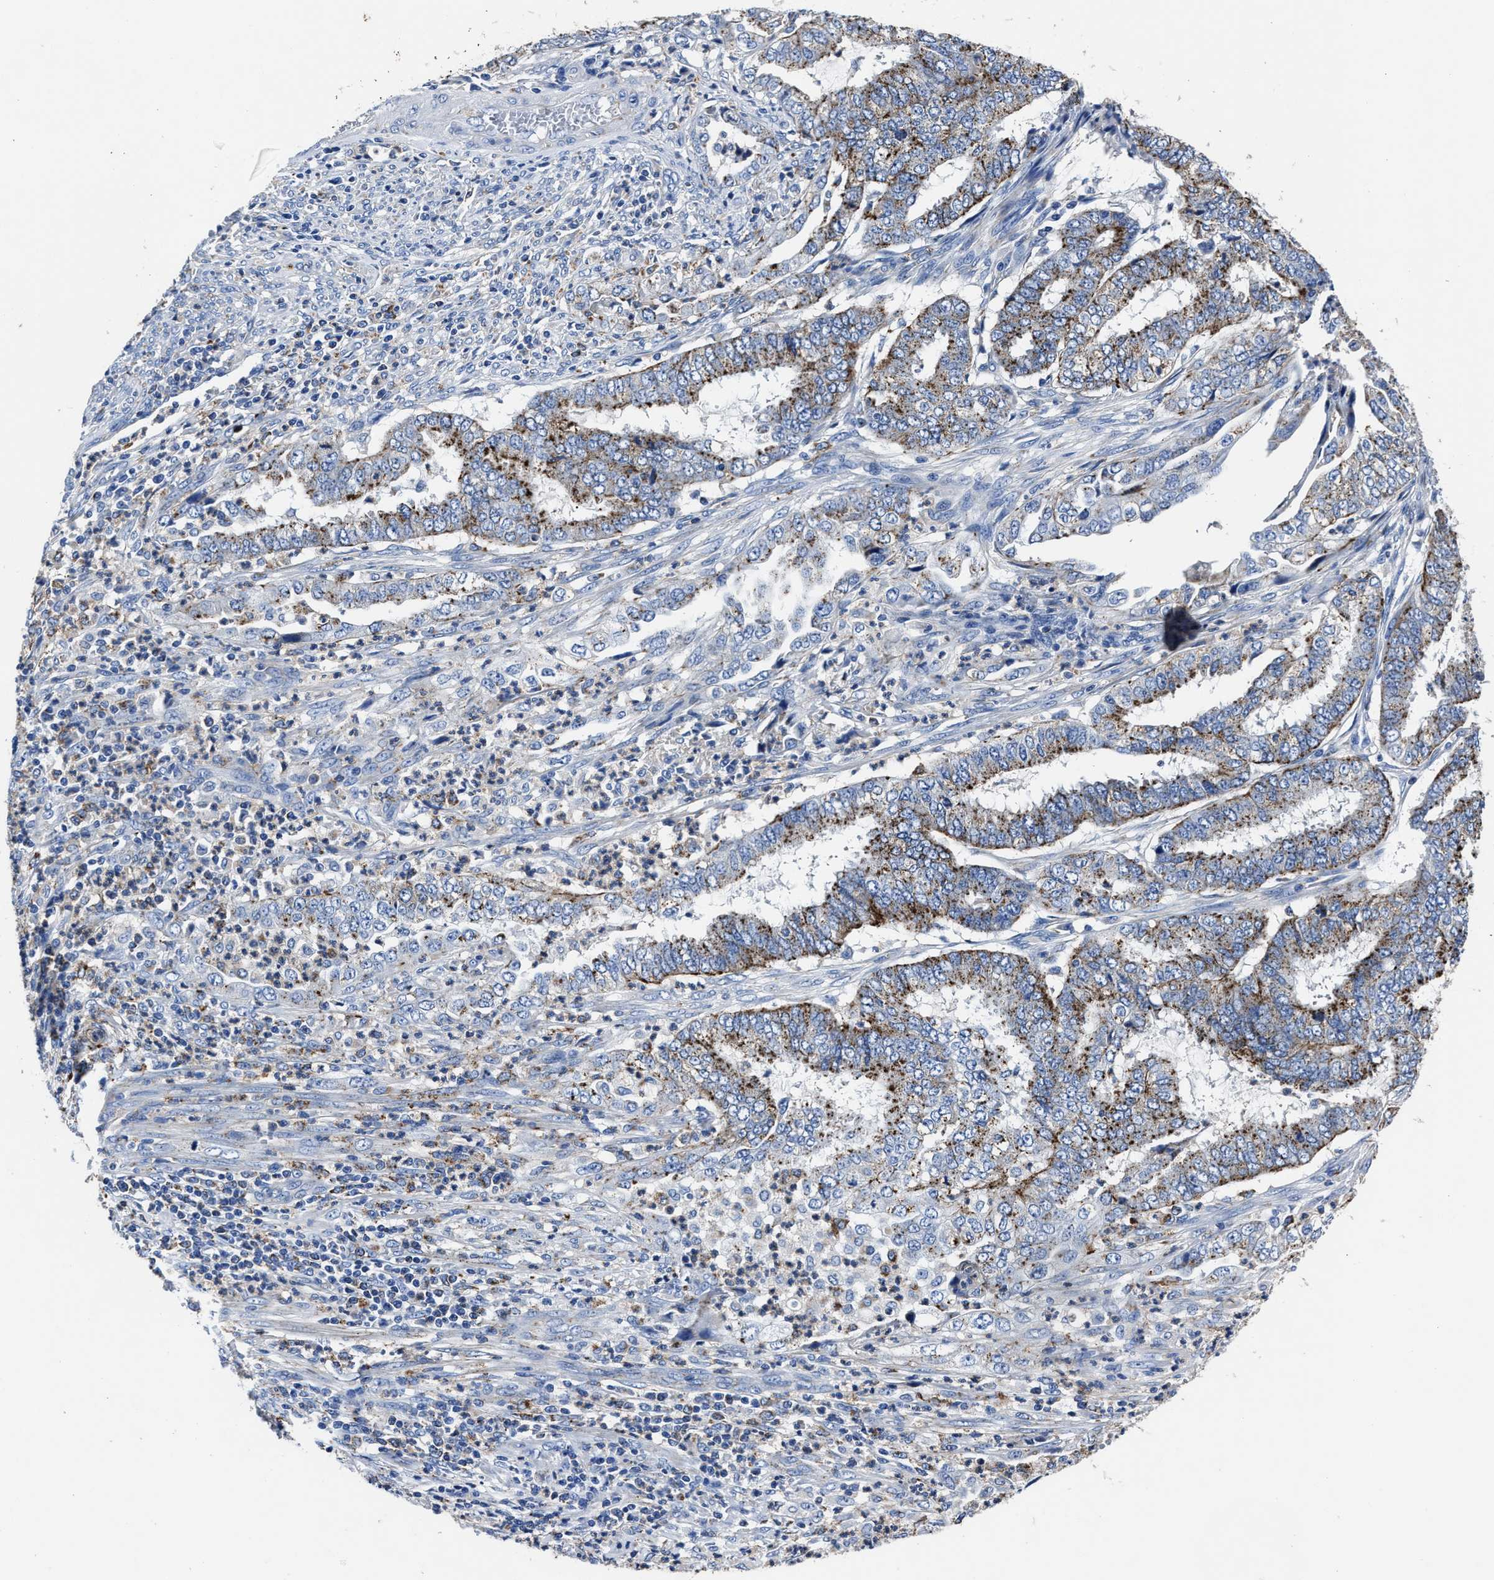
{"staining": {"intensity": "strong", "quantity": ">75%", "location": "cytoplasmic/membranous"}, "tissue": "endometrial cancer", "cell_type": "Tumor cells", "image_type": "cancer", "snomed": [{"axis": "morphology", "description": "Adenocarcinoma, NOS"}, {"axis": "topography", "description": "Endometrium"}], "caption": "Immunohistochemical staining of human endometrial cancer (adenocarcinoma) reveals high levels of strong cytoplasmic/membranous protein positivity in approximately >75% of tumor cells.", "gene": "LAMTOR4", "patient": {"sex": "female", "age": 51}}